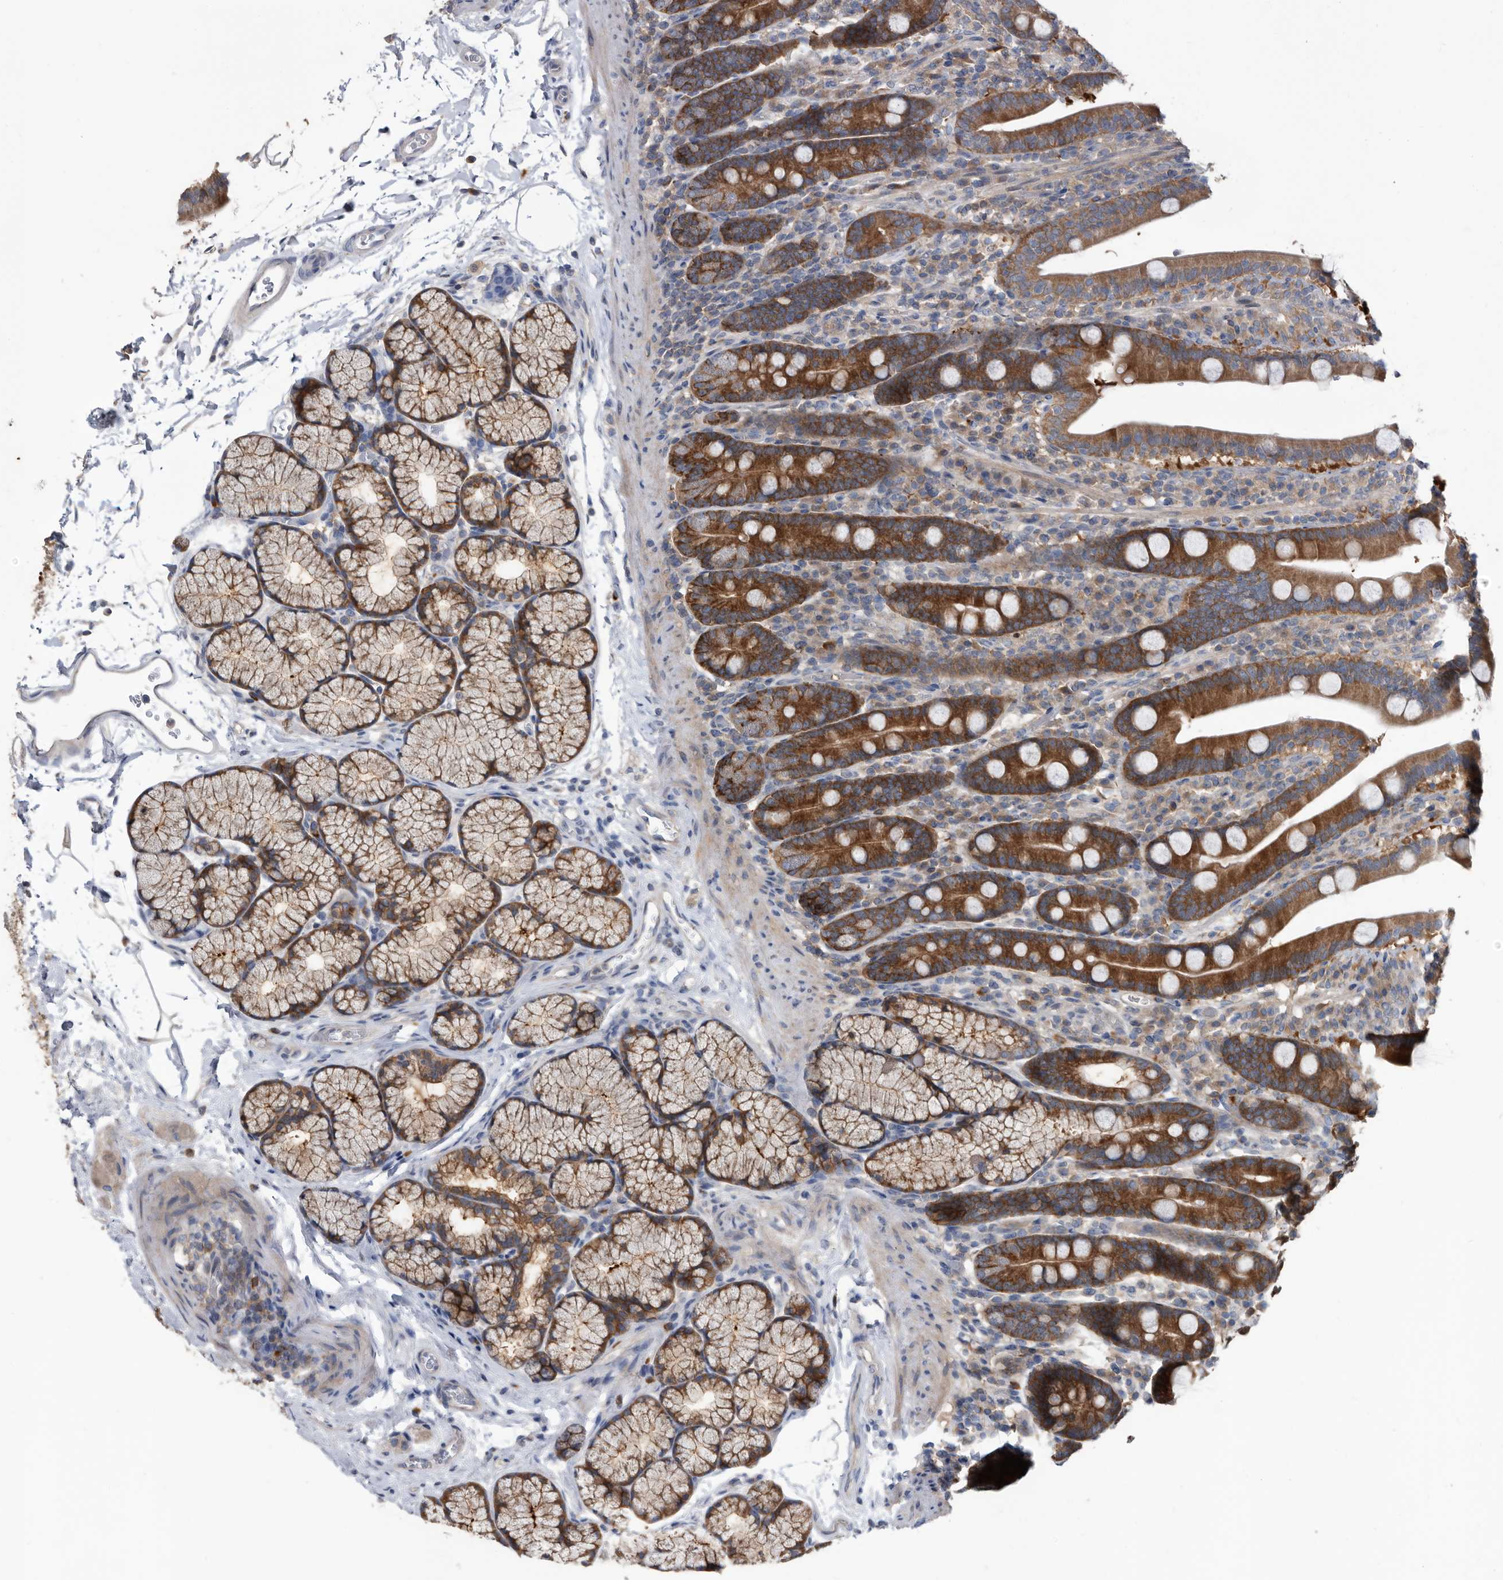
{"staining": {"intensity": "strong", "quantity": ">75%", "location": "cytoplasmic/membranous"}, "tissue": "duodenum", "cell_type": "Glandular cells", "image_type": "normal", "snomed": [{"axis": "morphology", "description": "Normal tissue, NOS"}, {"axis": "topography", "description": "Duodenum"}], "caption": "Normal duodenum displays strong cytoplasmic/membranous positivity in about >75% of glandular cells, visualized by immunohistochemistry.", "gene": "APEH", "patient": {"sex": "male", "age": 35}}